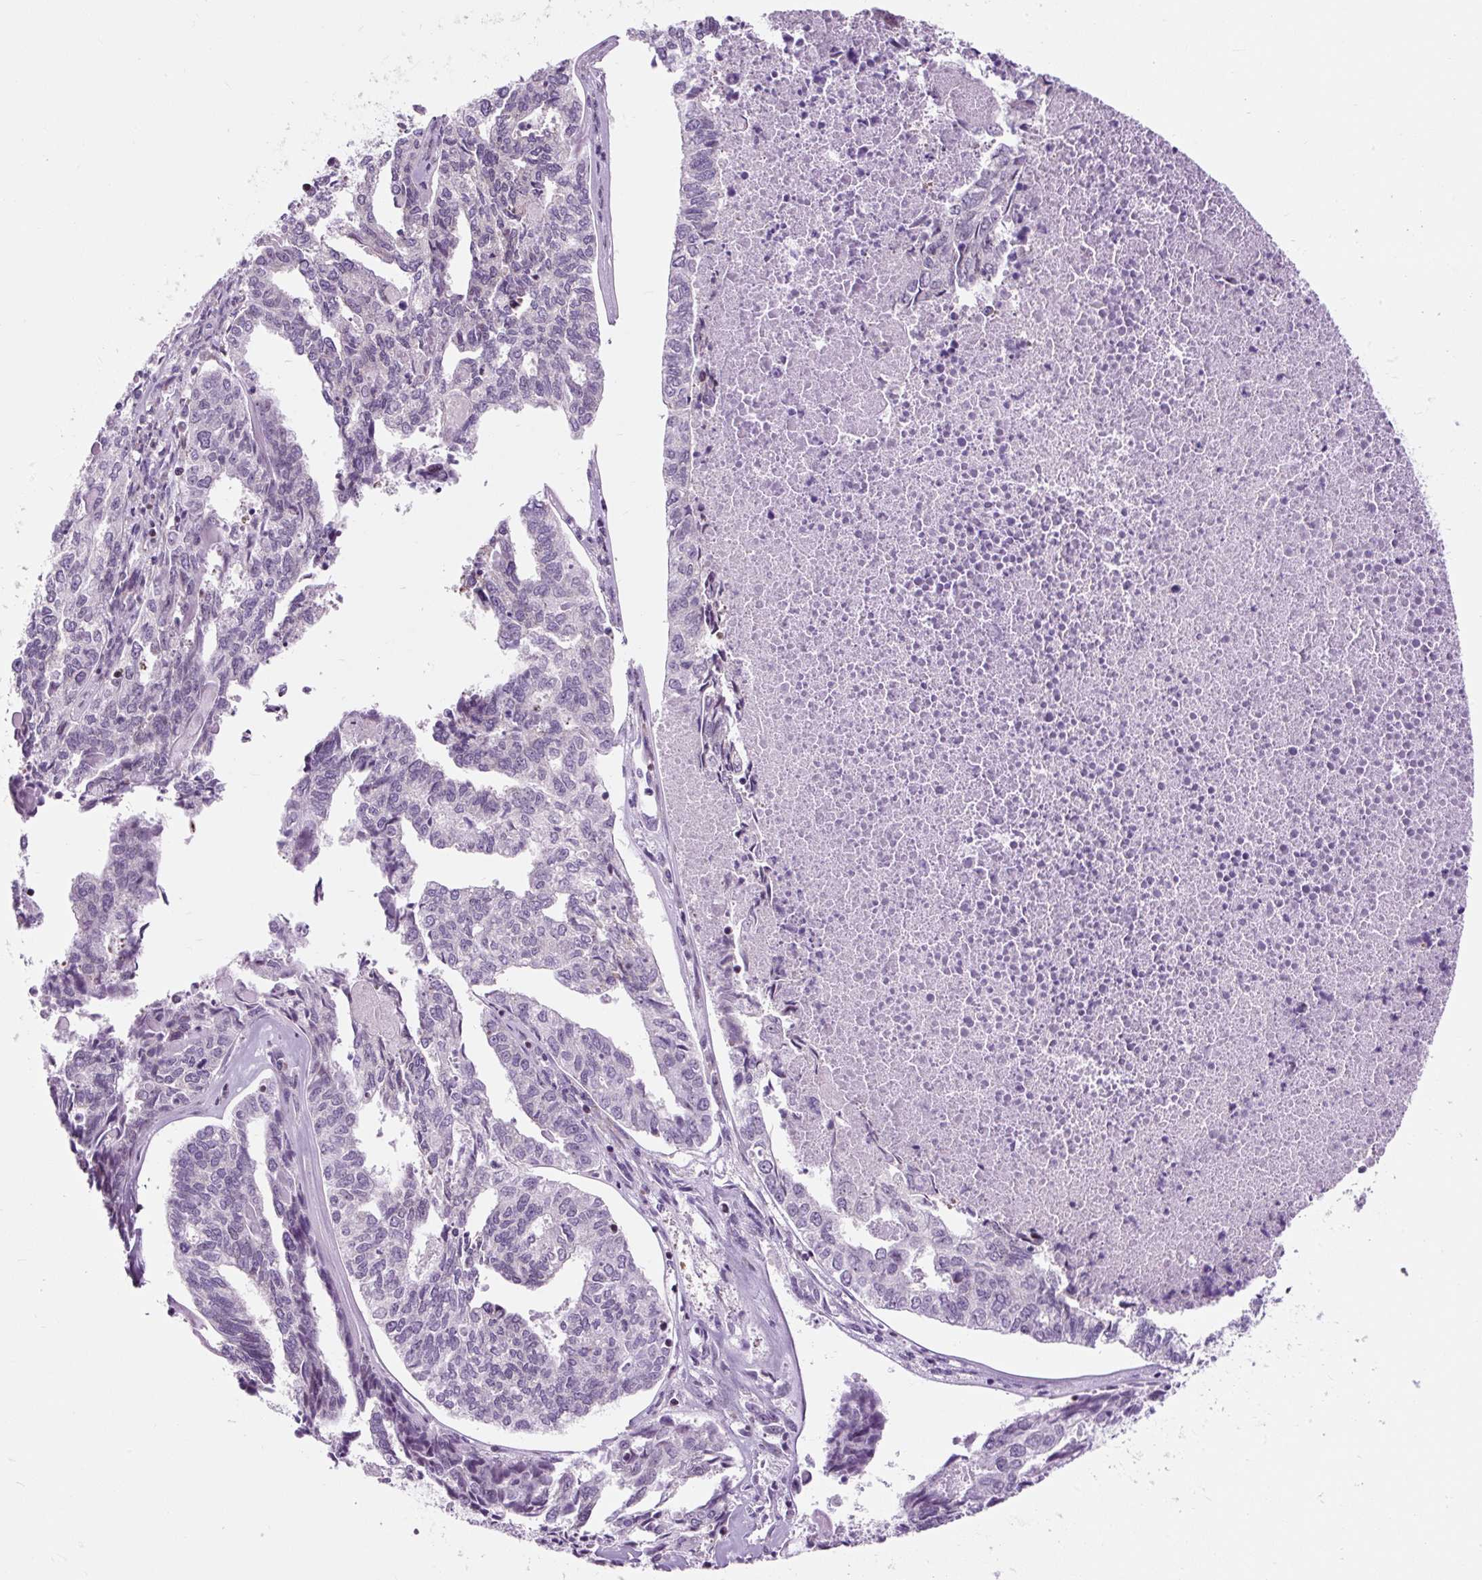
{"staining": {"intensity": "negative", "quantity": "none", "location": "none"}, "tissue": "endometrial cancer", "cell_type": "Tumor cells", "image_type": "cancer", "snomed": [{"axis": "morphology", "description": "Adenocarcinoma, NOS"}, {"axis": "topography", "description": "Endometrium"}], "caption": "DAB immunohistochemical staining of adenocarcinoma (endometrial) reveals no significant staining in tumor cells.", "gene": "CISD3", "patient": {"sex": "female", "age": 73}}